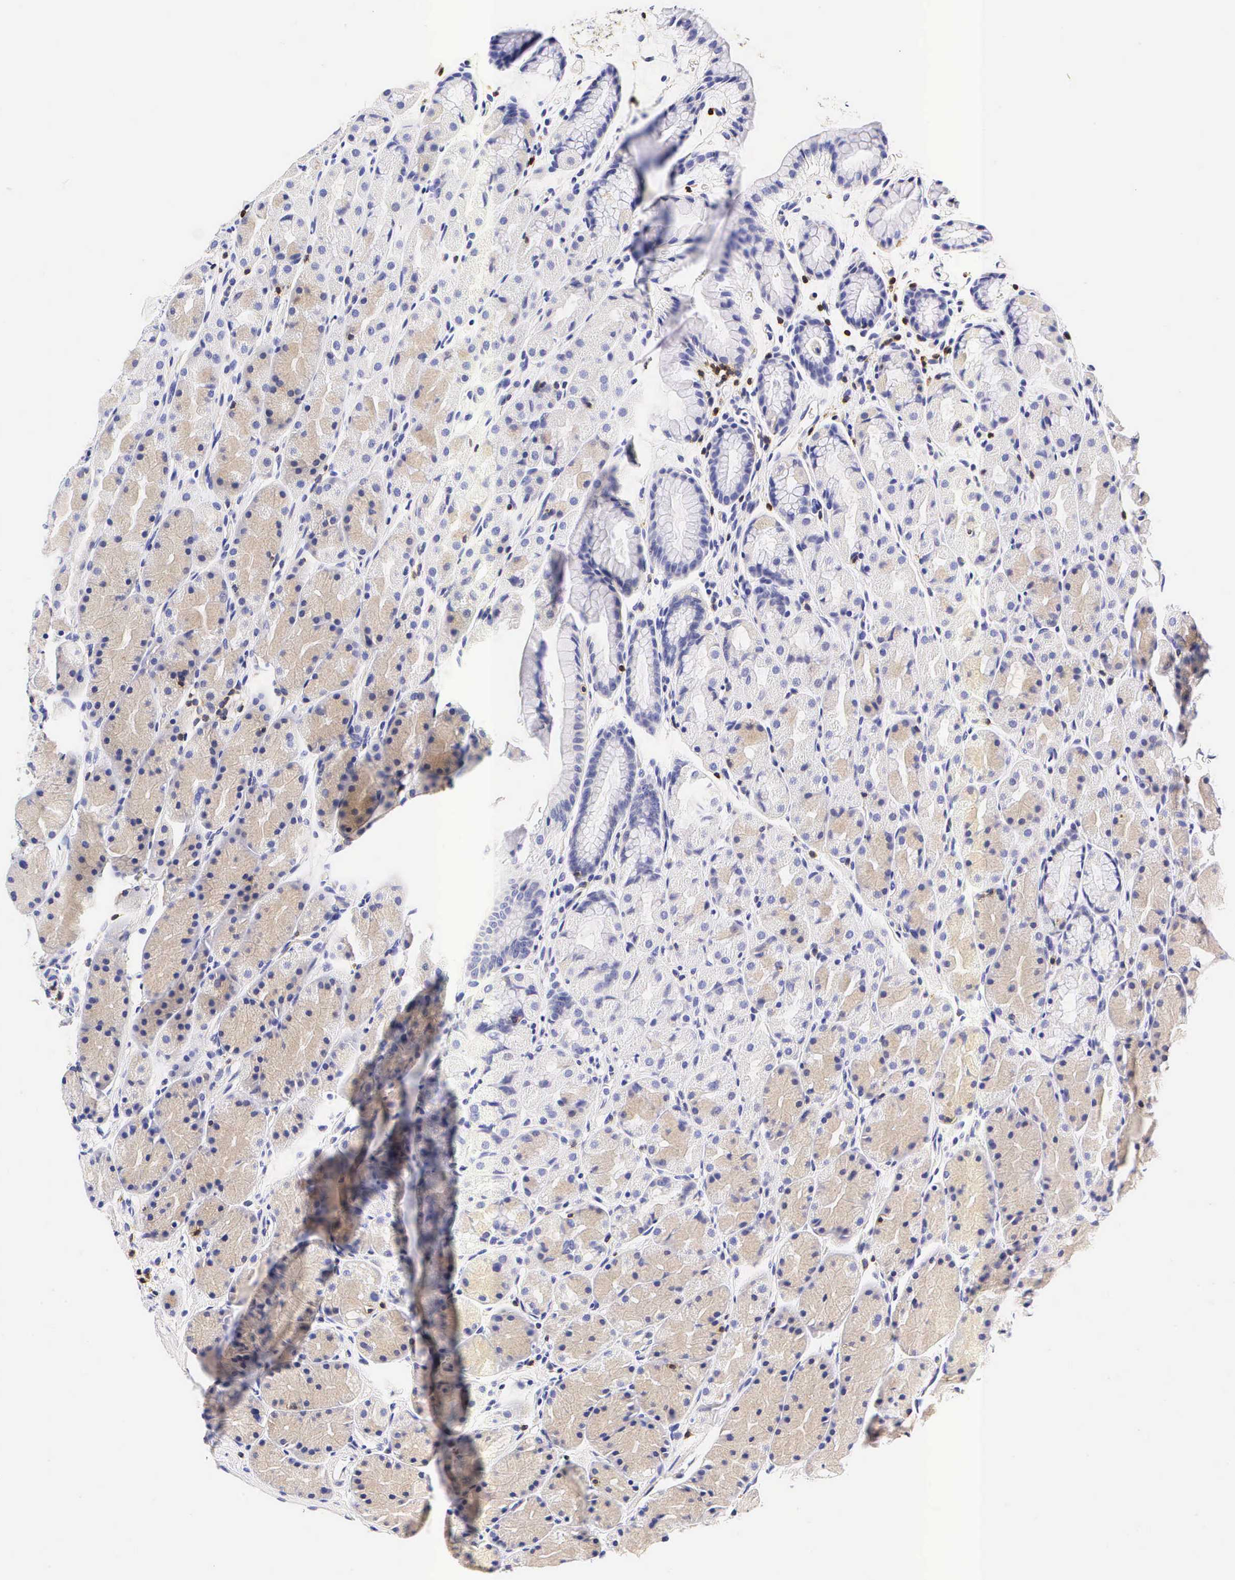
{"staining": {"intensity": "weak", "quantity": "25%-75%", "location": "cytoplasmic/membranous"}, "tissue": "stomach", "cell_type": "Glandular cells", "image_type": "normal", "snomed": [{"axis": "morphology", "description": "Adenocarcinoma, NOS"}, {"axis": "topography", "description": "Stomach, upper"}], "caption": "Benign stomach displays weak cytoplasmic/membranous positivity in about 25%-75% of glandular cells The staining was performed using DAB, with brown indicating positive protein expression. Nuclei are stained blue with hematoxylin..", "gene": "CD3E", "patient": {"sex": "male", "age": 47}}